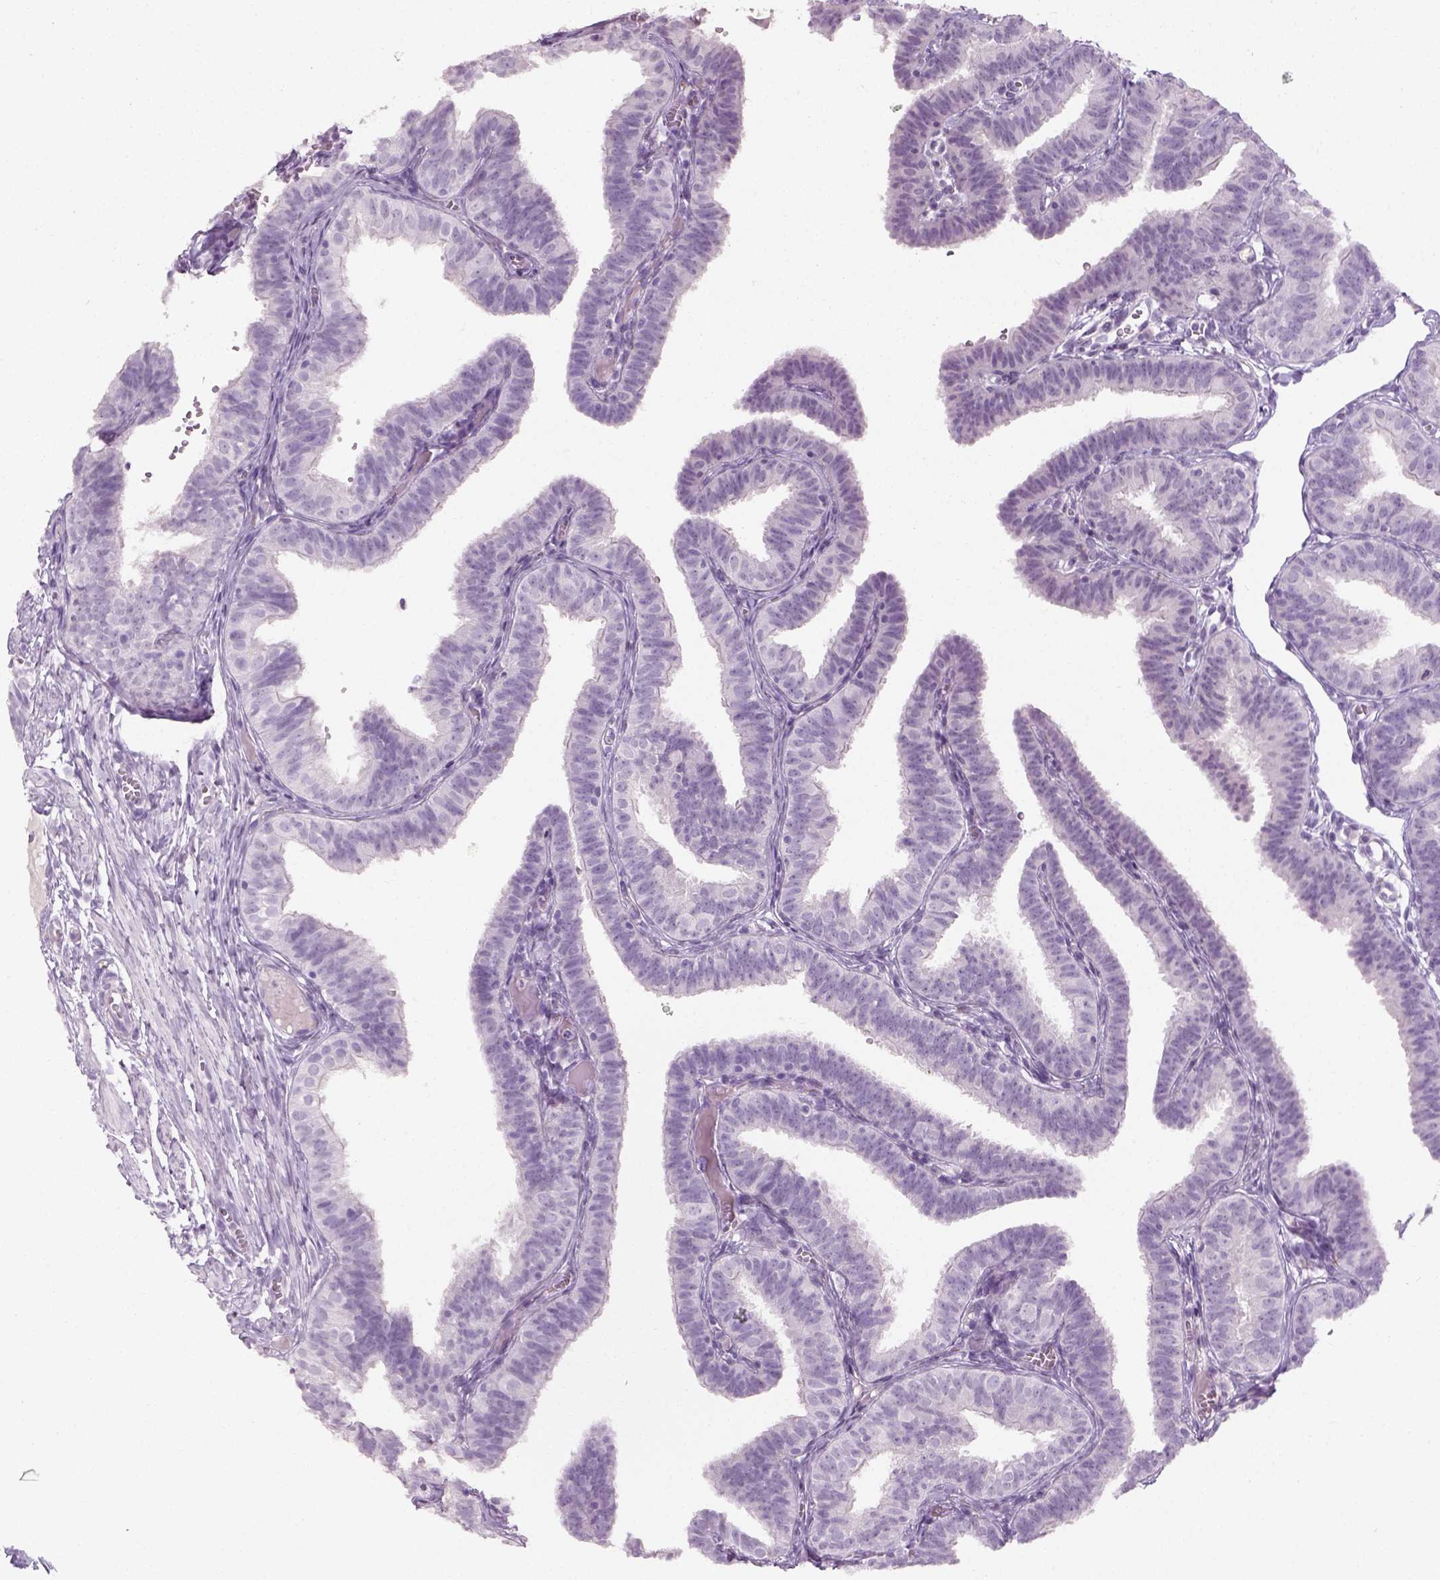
{"staining": {"intensity": "negative", "quantity": "none", "location": "none"}, "tissue": "fallopian tube", "cell_type": "Glandular cells", "image_type": "normal", "snomed": [{"axis": "morphology", "description": "Normal tissue, NOS"}, {"axis": "topography", "description": "Fallopian tube"}], "caption": "This is an IHC histopathology image of normal fallopian tube. There is no positivity in glandular cells.", "gene": "TH", "patient": {"sex": "female", "age": 25}}